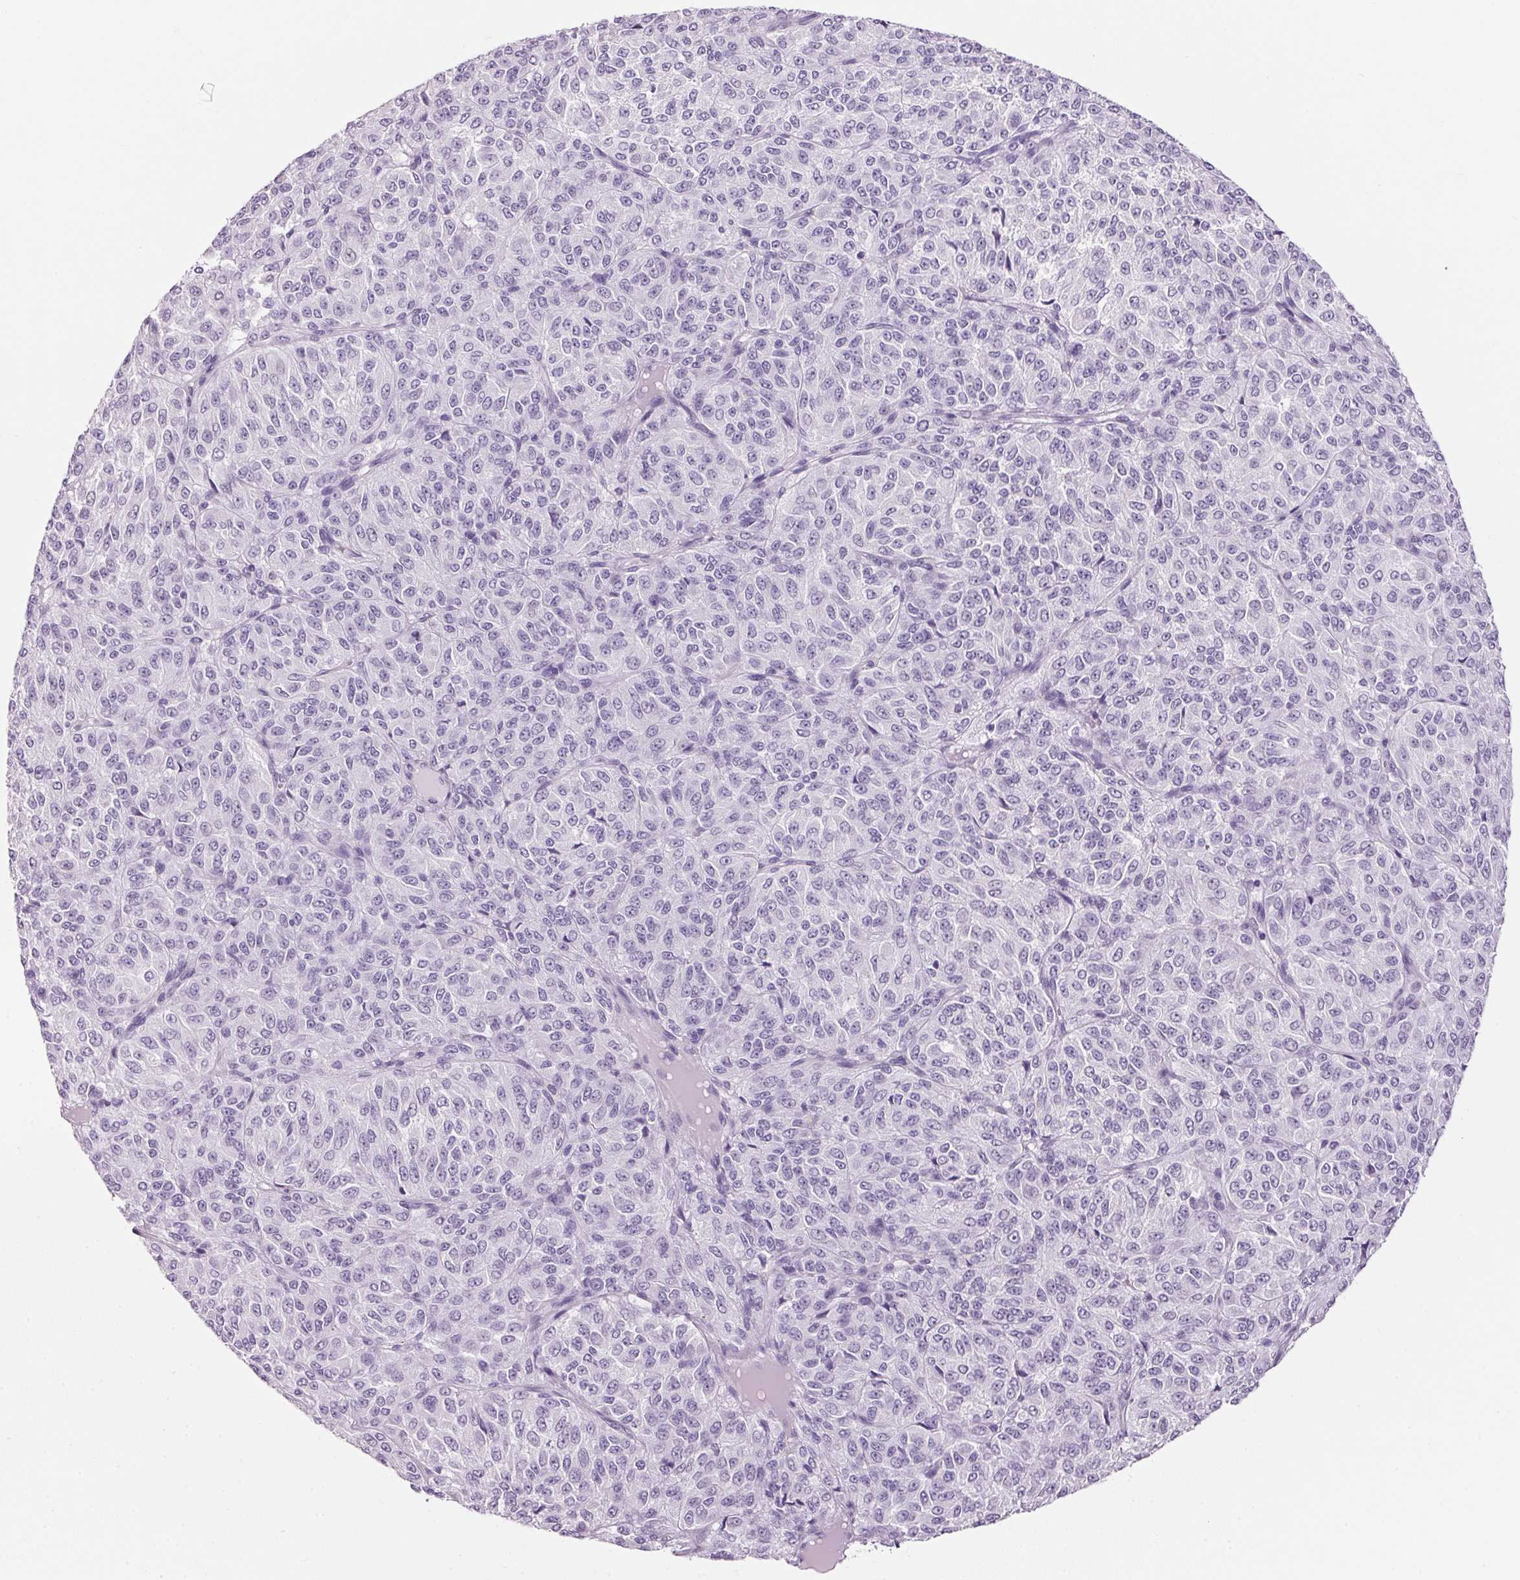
{"staining": {"intensity": "negative", "quantity": "none", "location": "none"}, "tissue": "melanoma", "cell_type": "Tumor cells", "image_type": "cancer", "snomed": [{"axis": "morphology", "description": "Malignant melanoma, Metastatic site"}, {"axis": "topography", "description": "Brain"}], "caption": "Photomicrograph shows no protein positivity in tumor cells of malignant melanoma (metastatic site) tissue.", "gene": "PPP1R1A", "patient": {"sex": "female", "age": 56}}